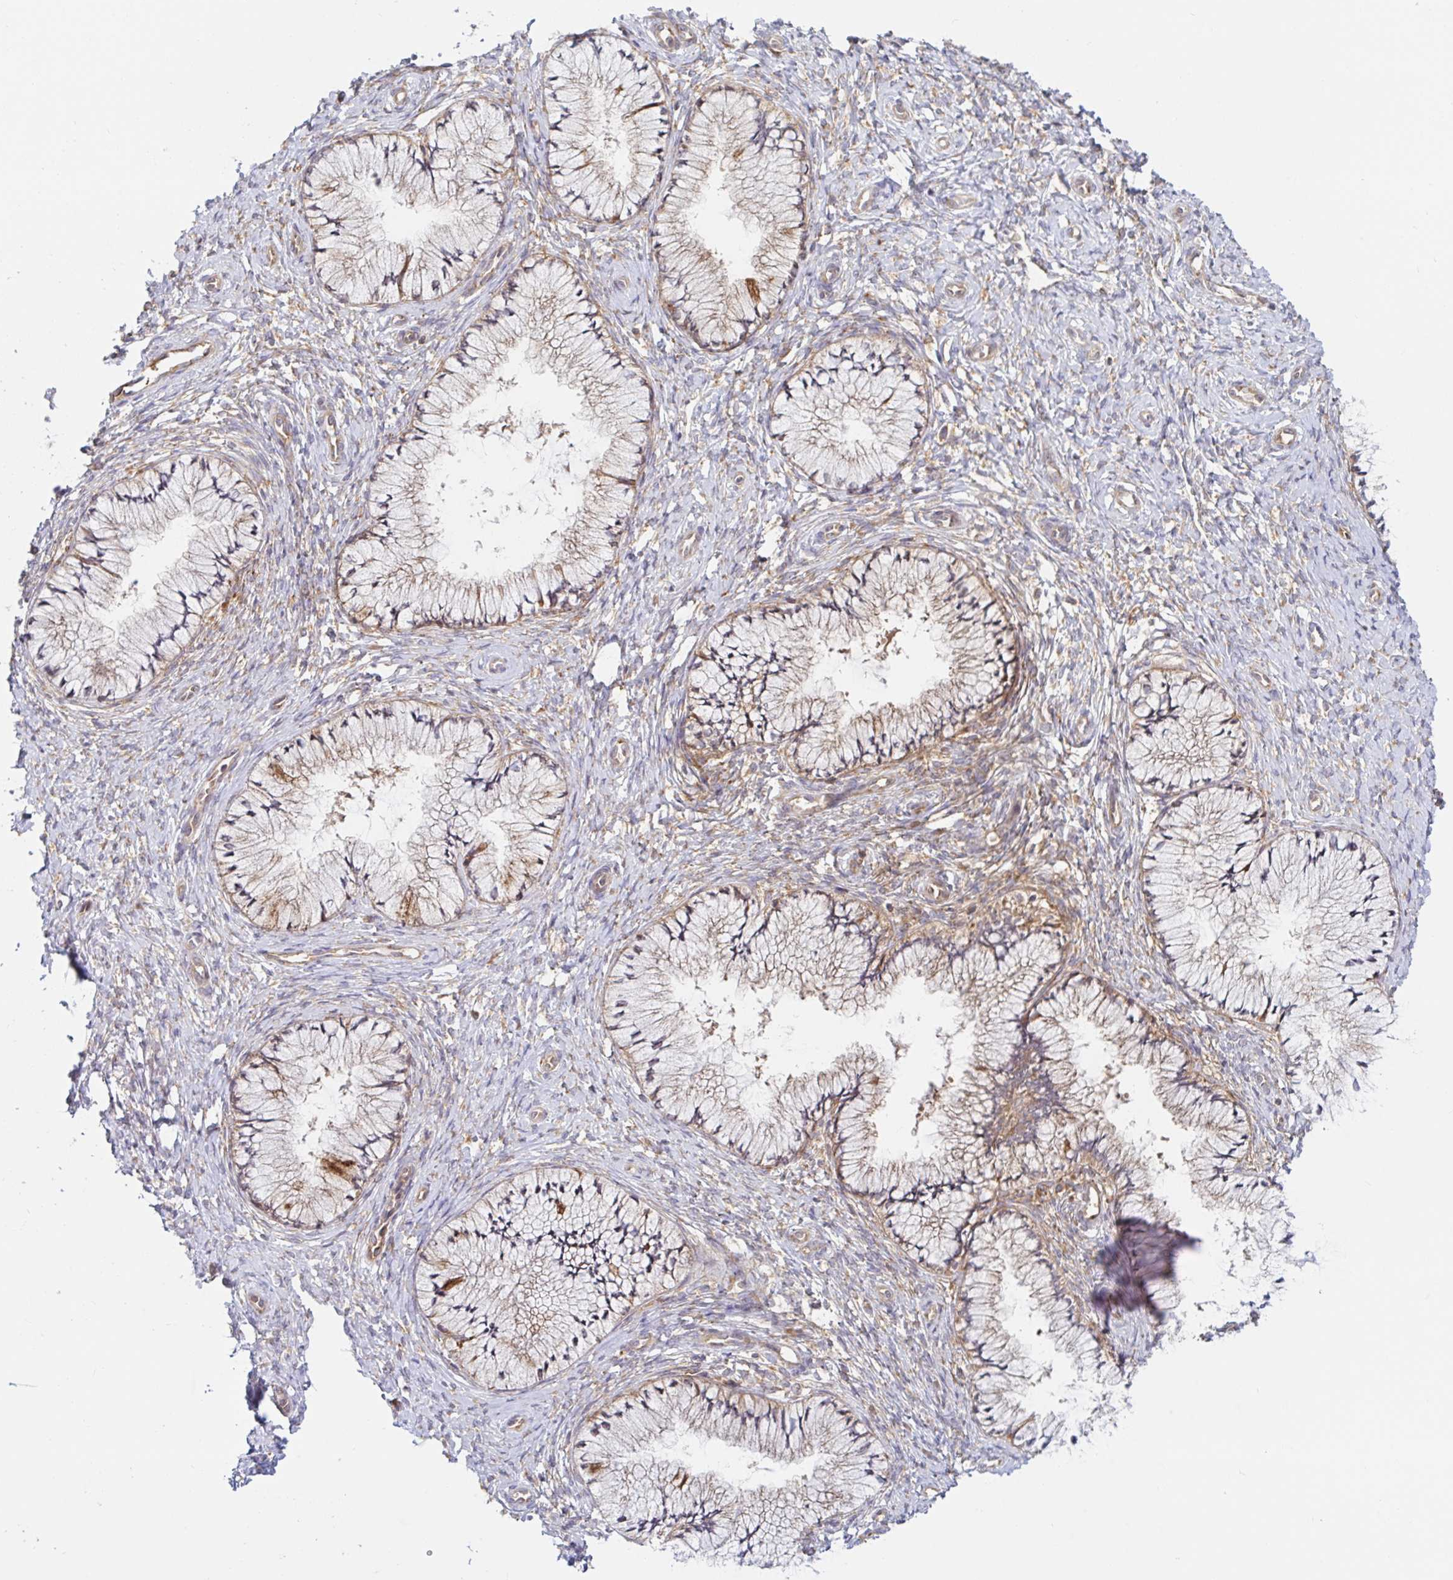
{"staining": {"intensity": "weak", "quantity": "<25%", "location": "cytoplasmic/membranous"}, "tissue": "cervix", "cell_type": "Glandular cells", "image_type": "normal", "snomed": [{"axis": "morphology", "description": "Normal tissue, NOS"}, {"axis": "topography", "description": "Cervix"}], "caption": "A high-resolution histopathology image shows immunohistochemistry (IHC) staining of unremarkable cervix, which exhibits no significant expression in glandular cells.", "gene": "LARP1", "patient": {"sex": "female", "age": 37}}